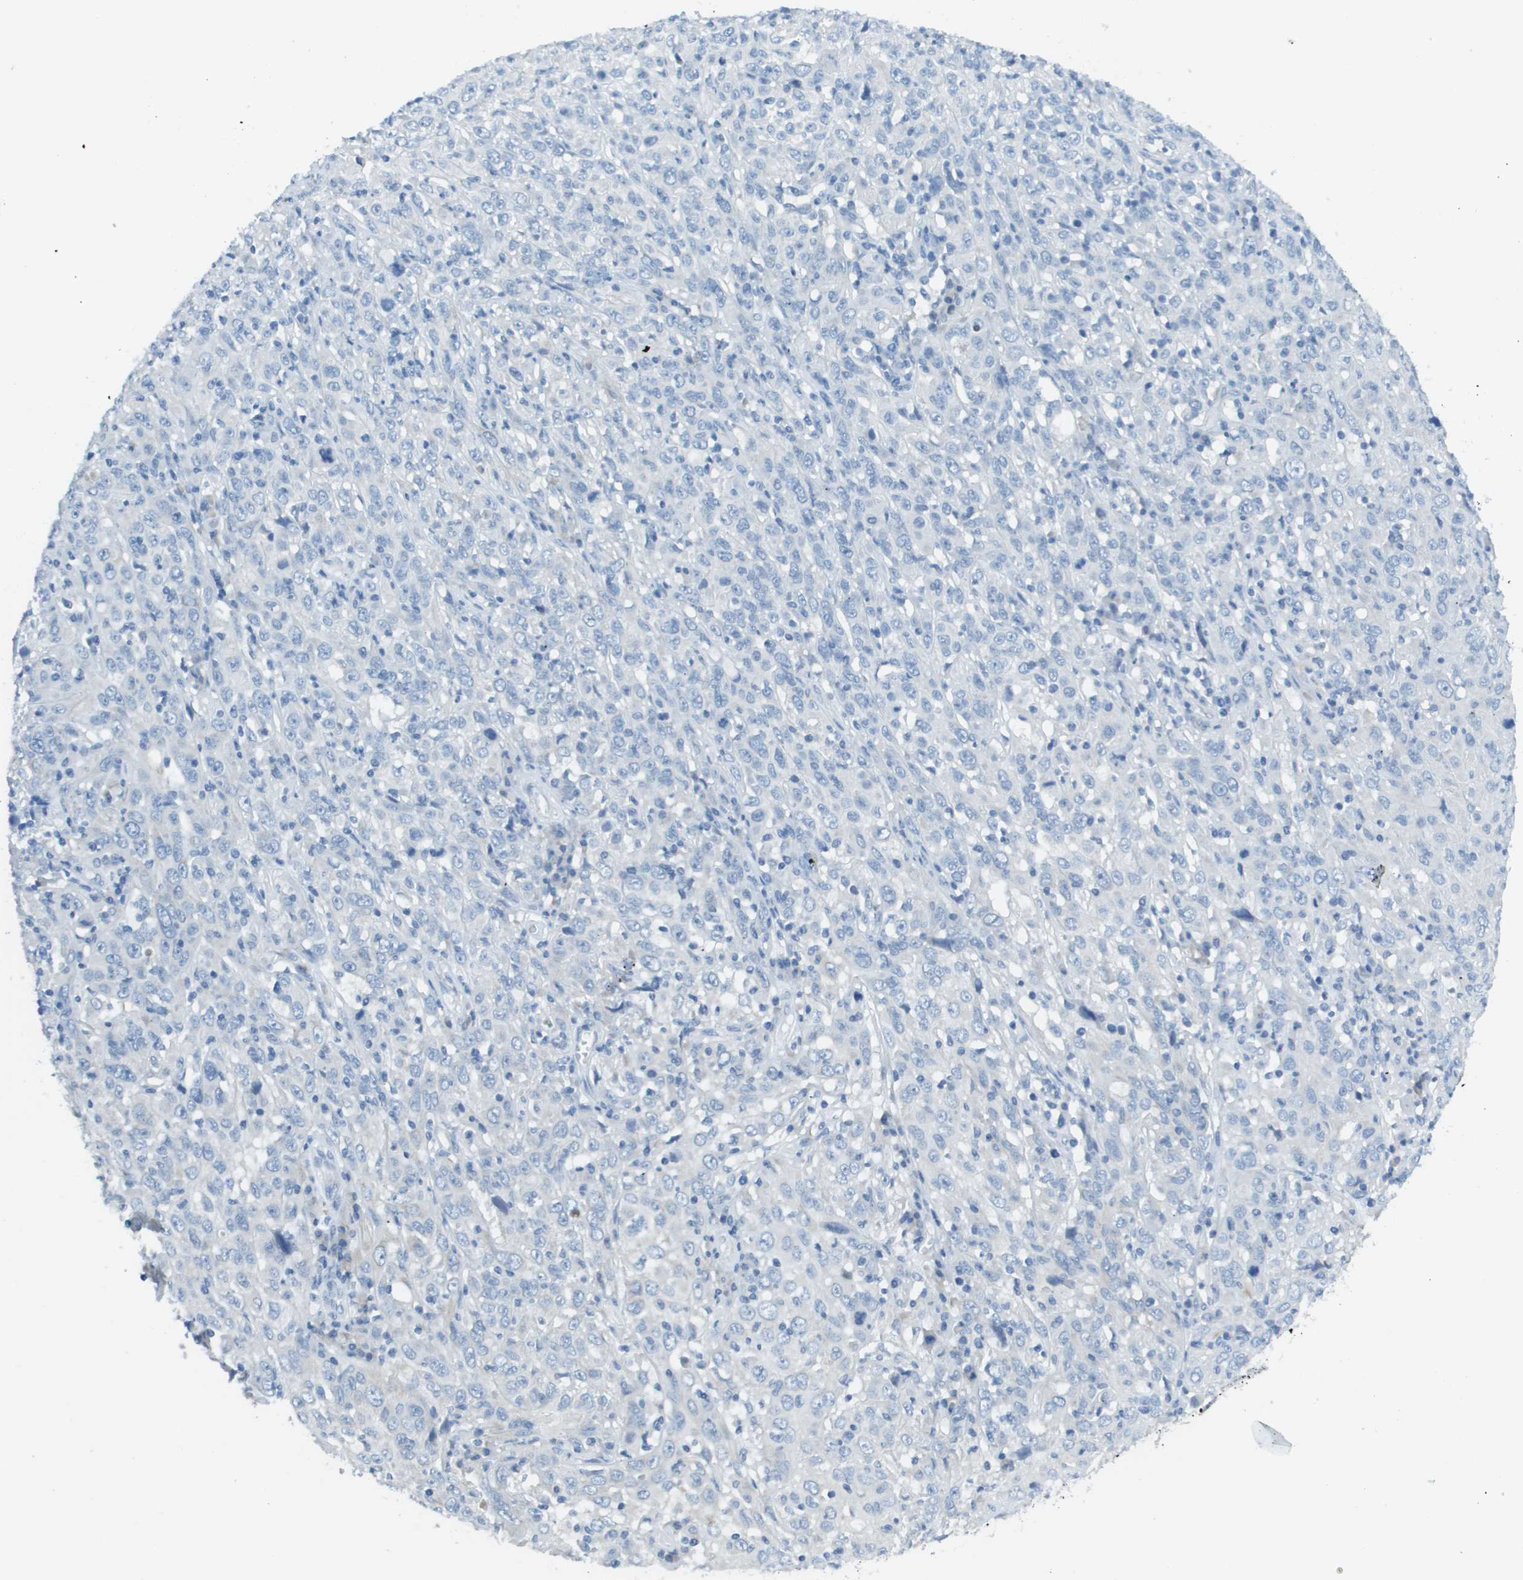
{"staining": {"intensity": "negative", "quantity": "none", "location": "none"}, "tissue": "cervical cancer", "cell_type": "Tumor cells", "image_type": "cancer", "snomed": [{"axis": "morphology", "description": "Squamous cell carcinoma, NOS"}, {"axis": "topography", "description": "Cervix"}], "caption": "This image is of cervical squamous cell carcinoma stained with immunohistochemistry to label a protein in brown with the nuclei are counter-stained blue. There is no staining in tumor cells.", "gene": "PTGDR2", "patient": {"sex": "female", "age": 46}}